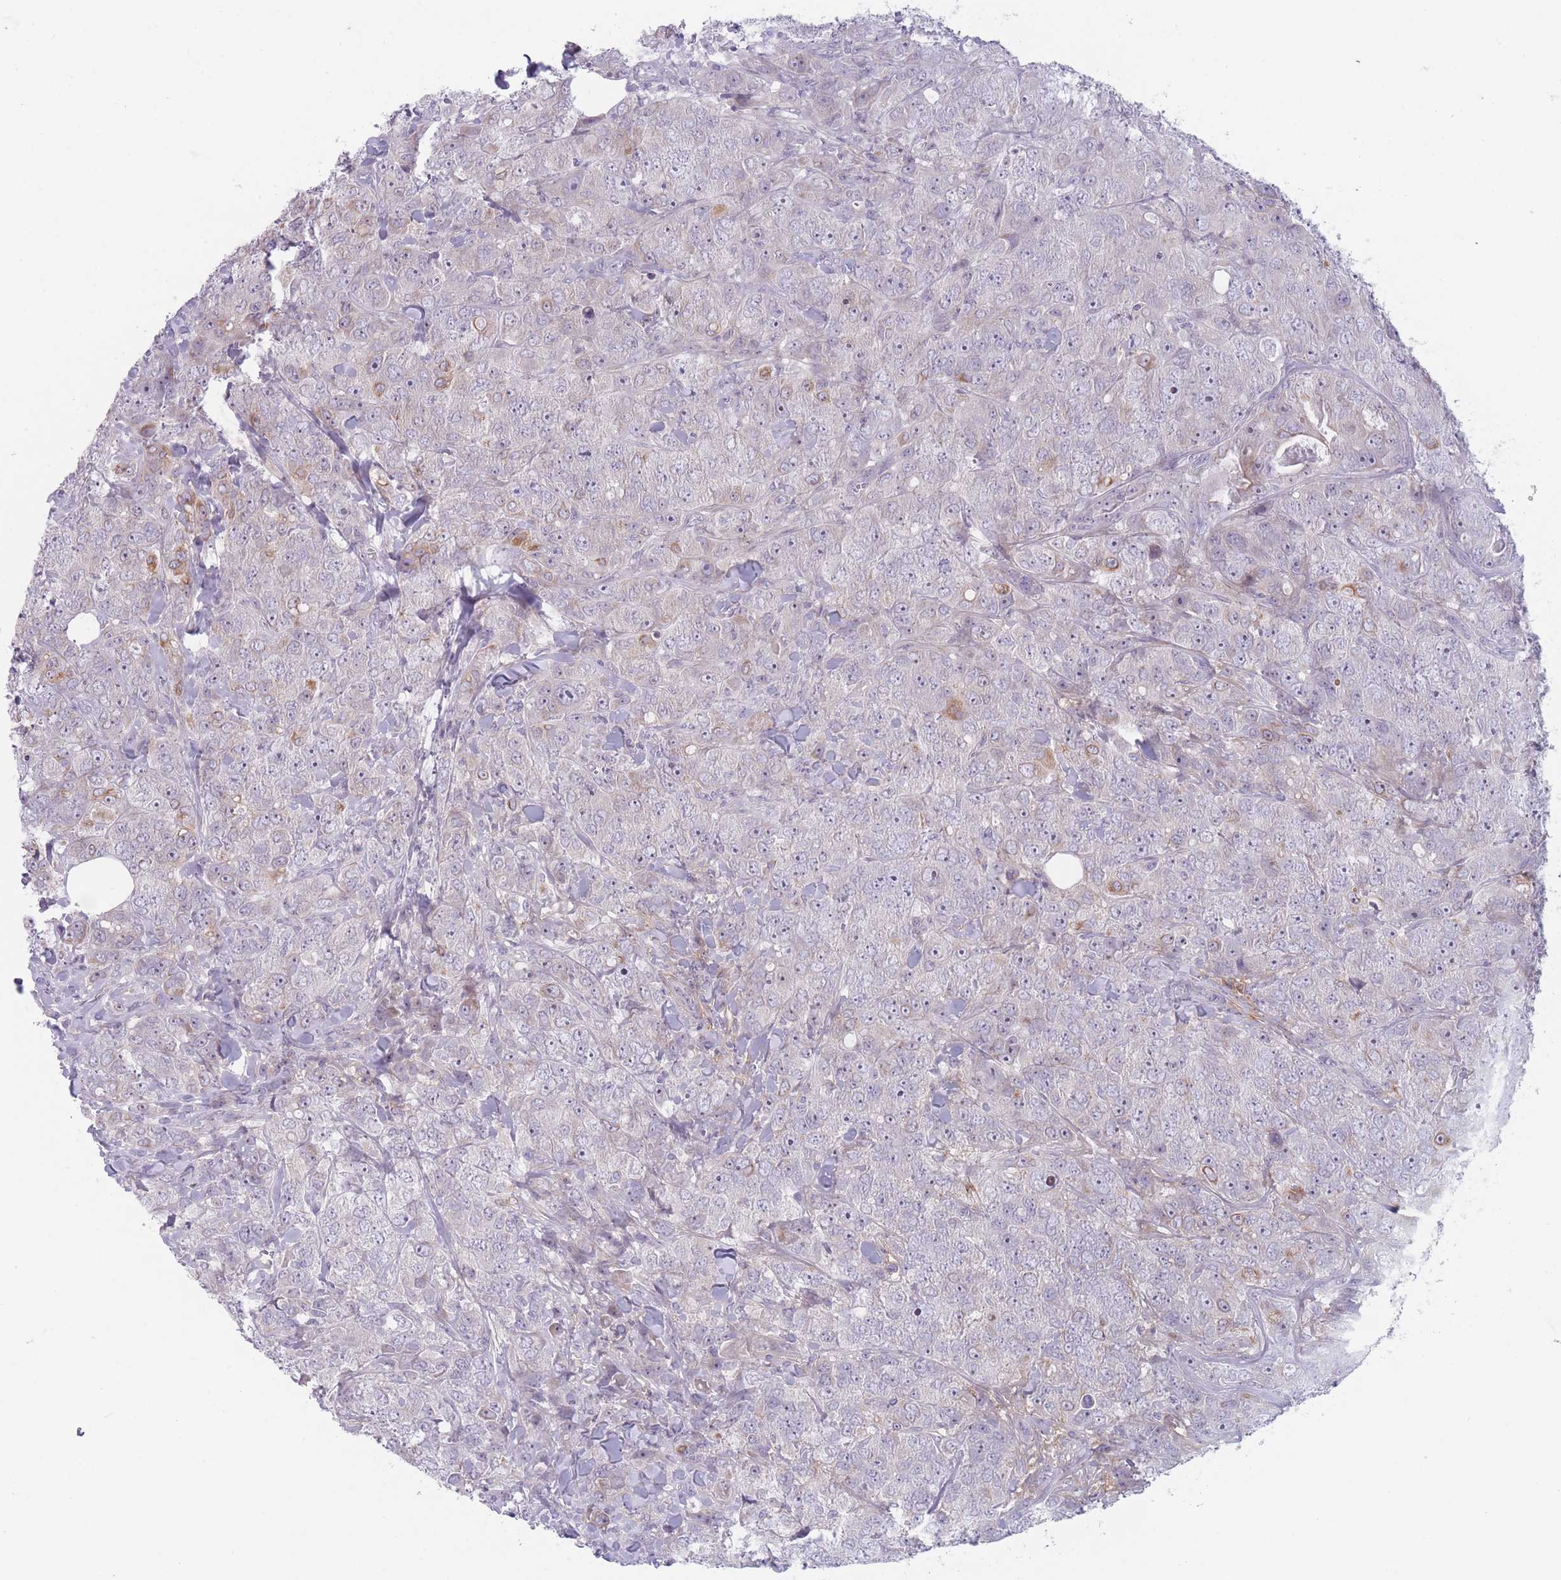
{"staining": {"intensity": "moderate", "quantity": "<25%", "location": "cytoplasmic/membranous"}, "tissue": "breast cancer", "cell_type": "Tumor cells", "image_type": "cancer", "snomed": [{"axis": "morphology", "description": "Duct carcinoma"}, {"axis": "topography", "description": "Breast"}], "caption": "Immunohistochemical staining of breast invasive ductal carcinoma reveals moderate cytoplasmic/membranous protein expression in approximately <25% of tumor cells.", "gene": "PAIP2B", "patient": {"sex": "female", "age": 43}}